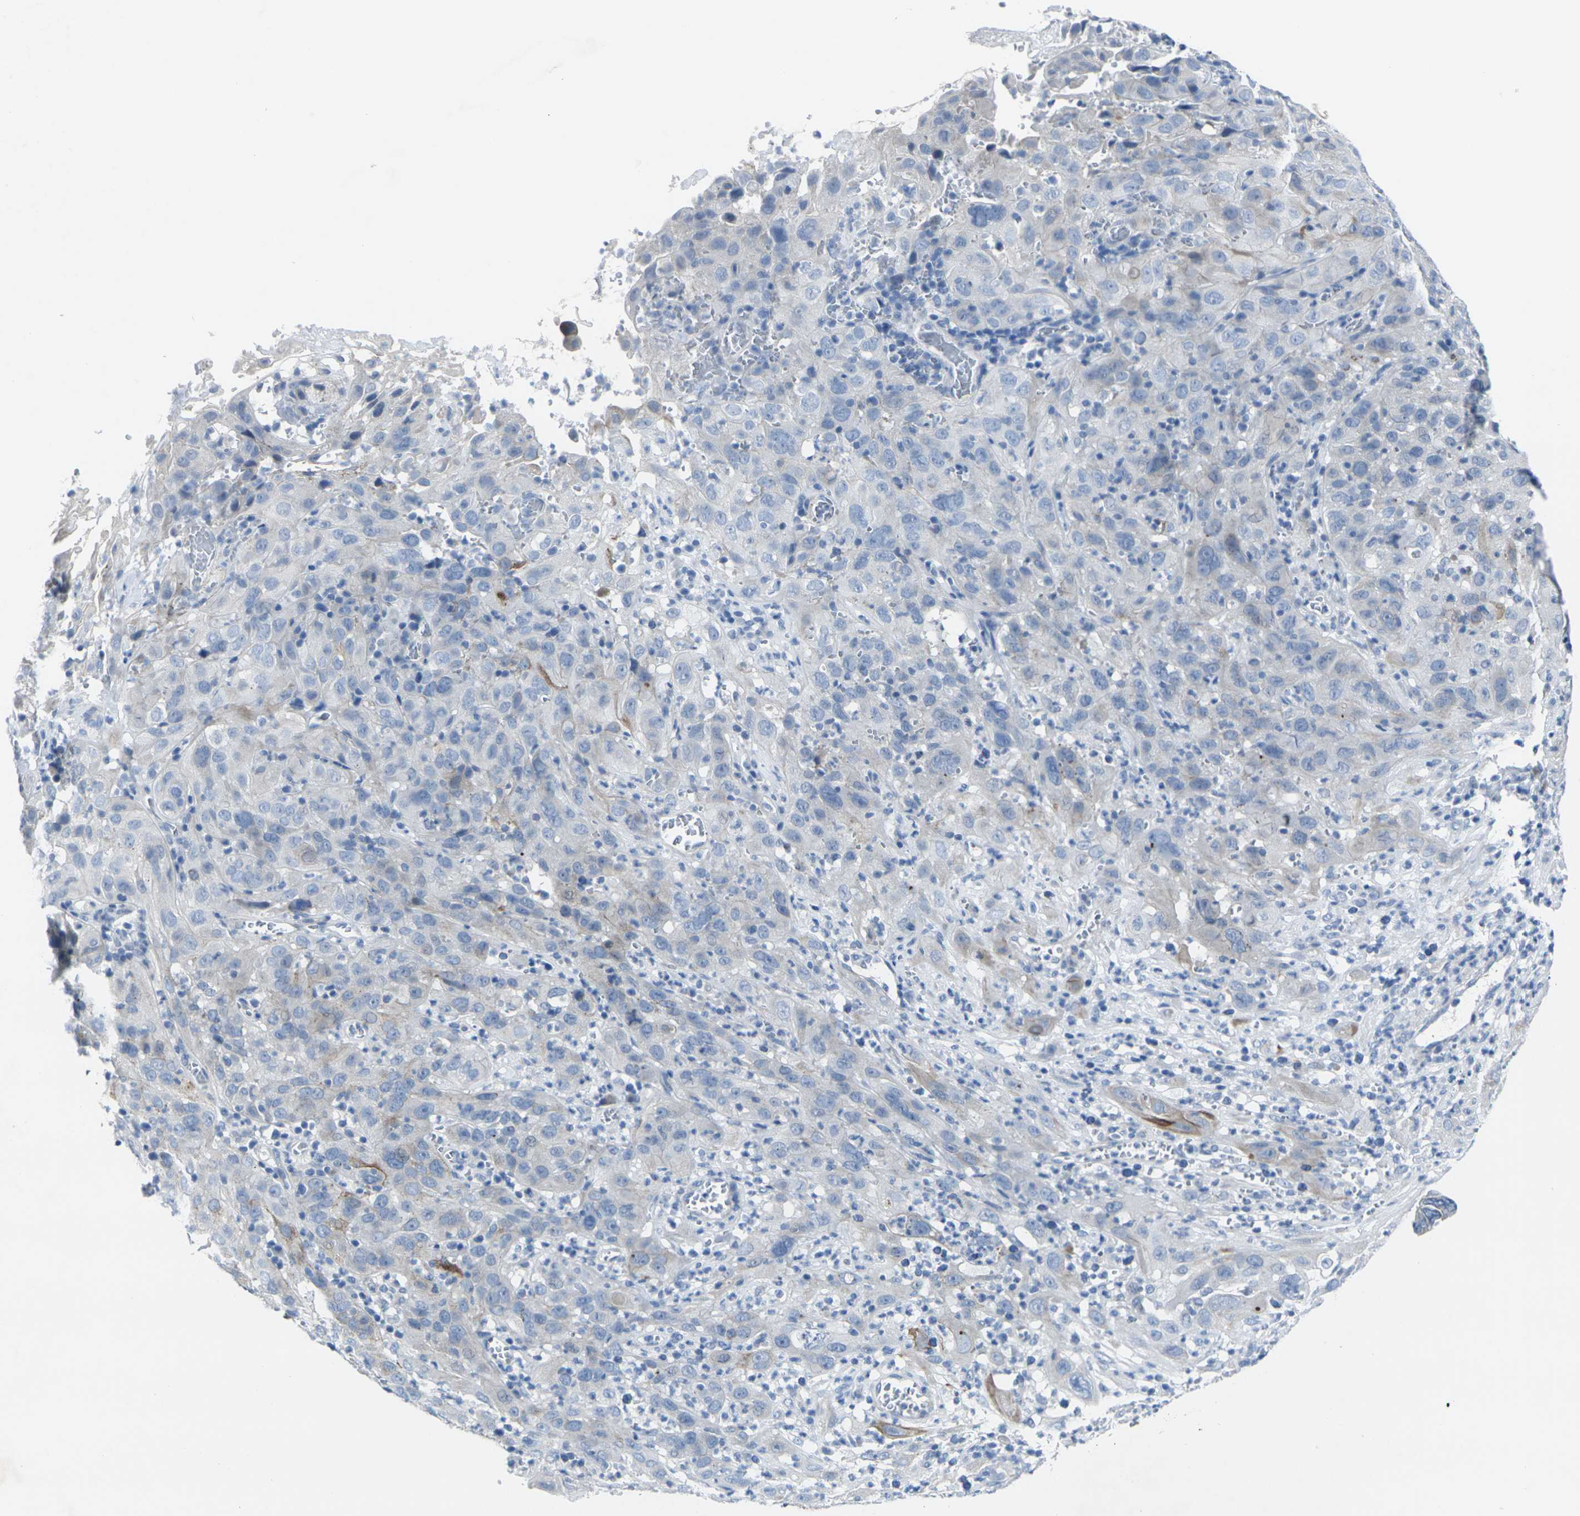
{"staining": {"intensity": "moderate", "quantity": "<25%", "location": "cytoplasmic/membranous"}, "tissue": "cervical cancer", "cell_type": "Tumor cells", "image_type": "cancer", "snomed": [{"axis": "morphology", "description": "Squamous cell carcinoma, NOS"}, {"axis": "topography", "description": "Cervix"}], "caption": "Protein positivity by immunohistochemistry (IHC) reveals moderate cytoplasmic/membranous positivity in approximately <25% of tumor cells in cervical cancer.", "gene": "ANKRD46", "patient": {"sex": "female", "age": 32}}